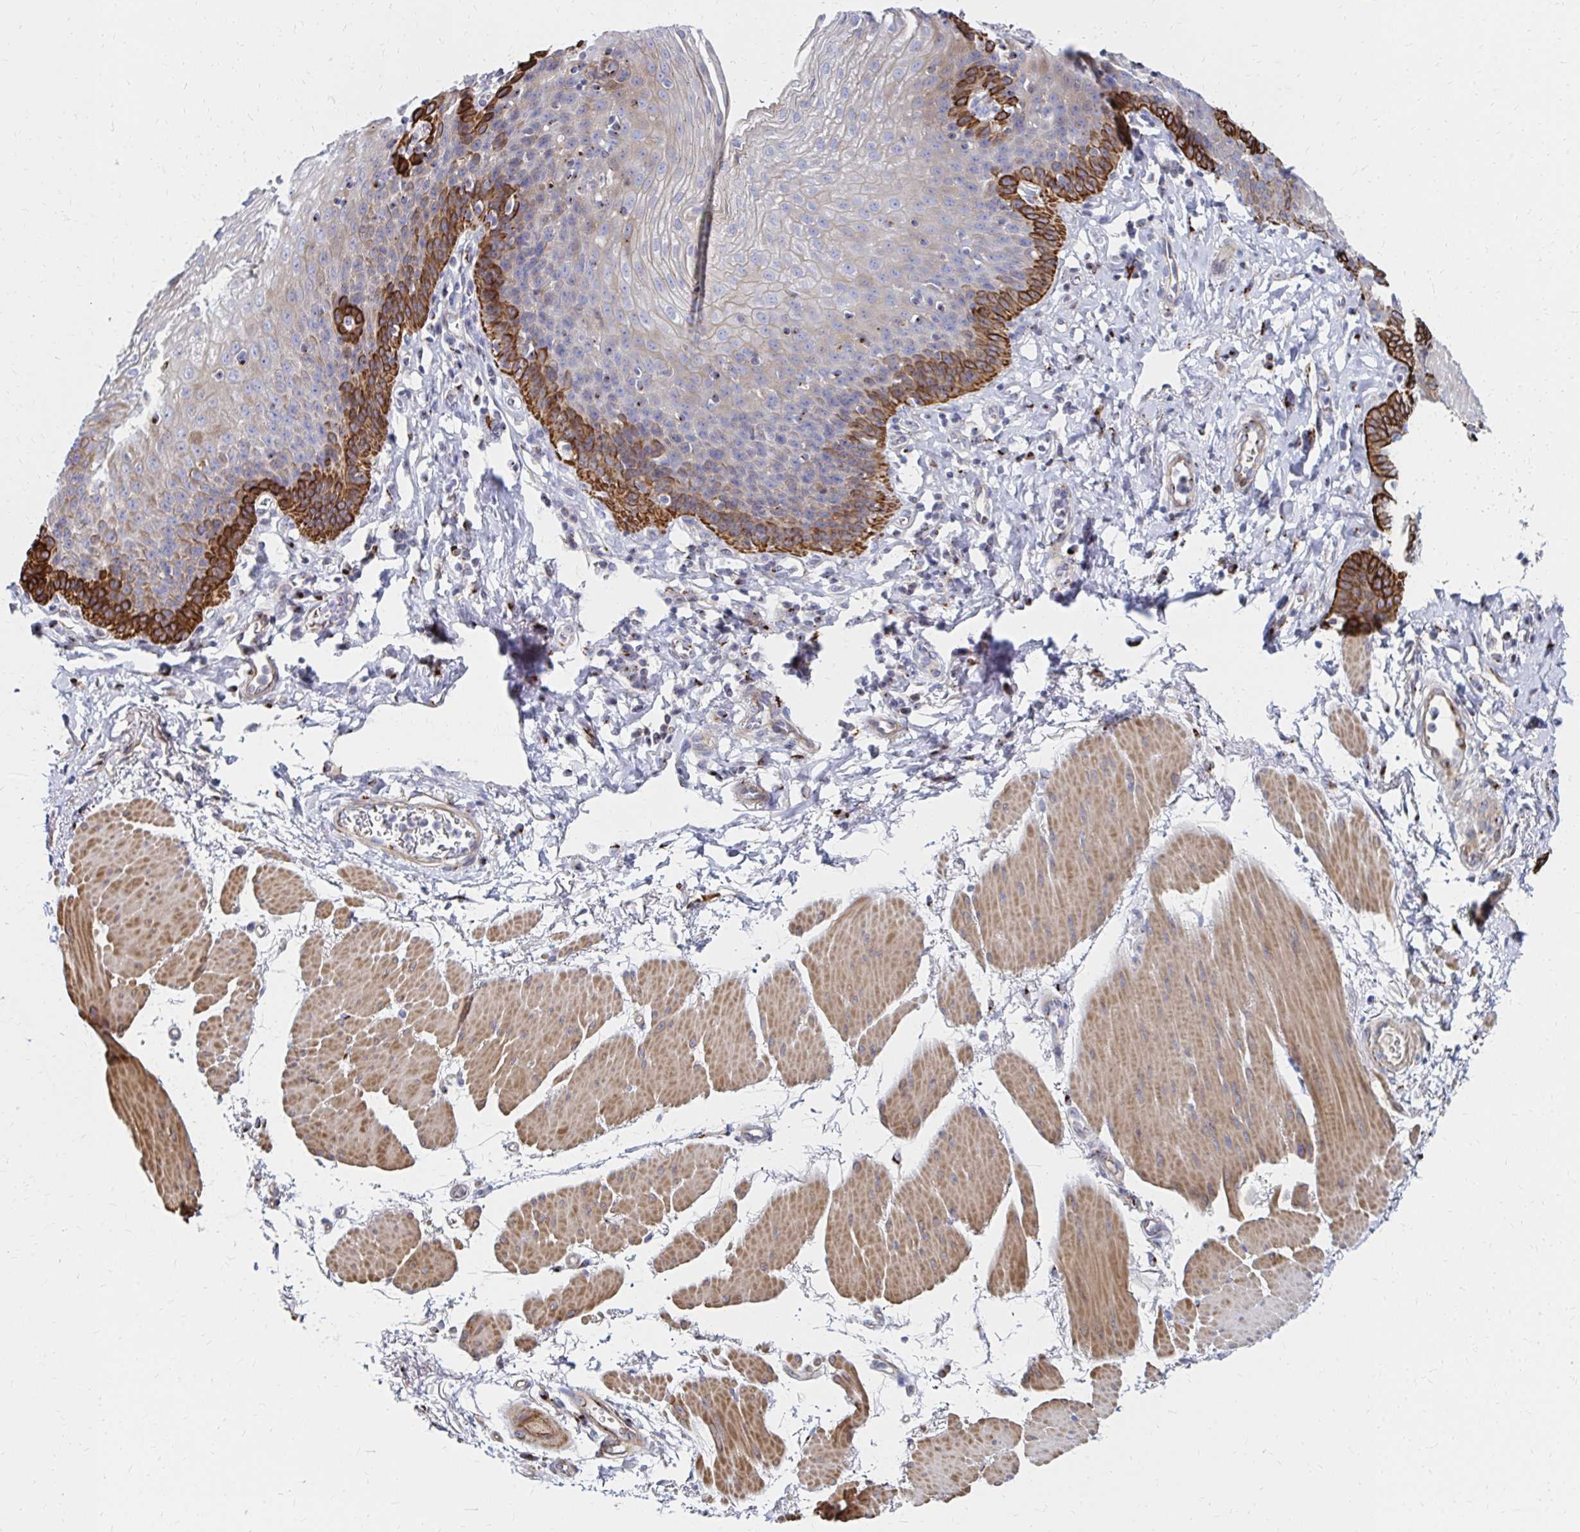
{"staining": {"intensity": "strong", "quantity": "<25%", "location": "cytoplasmic/membranous"}, "tissue": "esophagus", "cell_type": "Squamous epithelial cells", "image_type": "normal", "snomed": [{"axis": "morphology", "description": "Normal tissue, NOS"}, {"axis": "topography", "description": "Esophagus"}], "caption": "DAB (3,3'-diaminobenzidine) immunohistochemical staining of benign esophagus exhibits strong cytoplasmic/membranous protein positivity in about <25% of squamous epithelial cells.", "gene": "MAN1A1", "patient": {"sex": "female", "age": 81}}